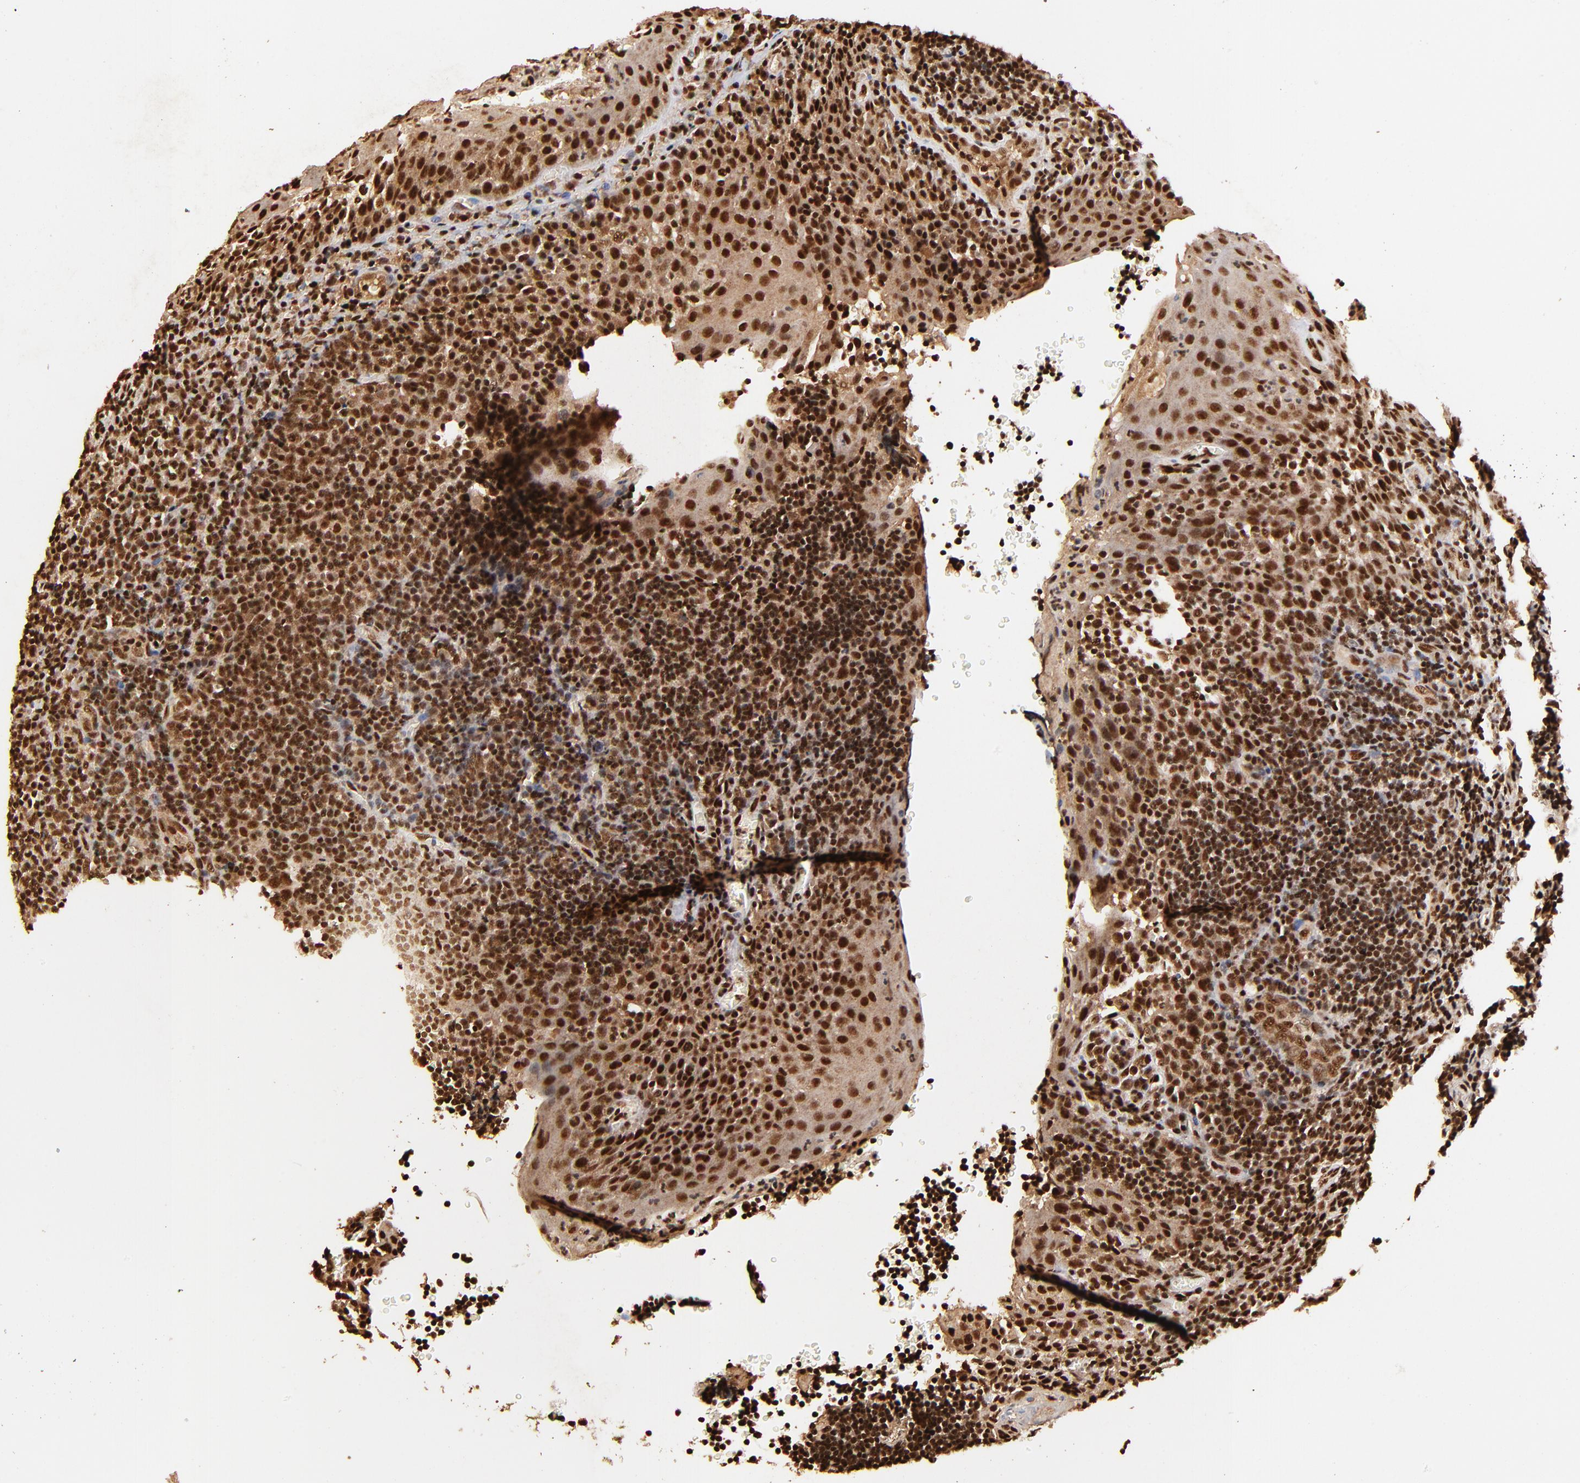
{"staining": {"intensity": "strong", "quantity": ">75%", "location": "cytoplasmic/membranous,nuclear"}, "tissue": "tonsil", "cell_type": "Germinal center cells", "image_type": "normal", "snomed": [{"axis": "morphology", "description": "Normal tissue, NOS"}, {"axis": "topography", "description": "Tonsil"}], "caption": "Germinal center cells reveal high levels of strong cytoplasmic/membranous,nuclear positivity in approximately >75% of cells in normal tonsil.", "gene": "MED12", "patient": {"sex": "male", "age": 20}}